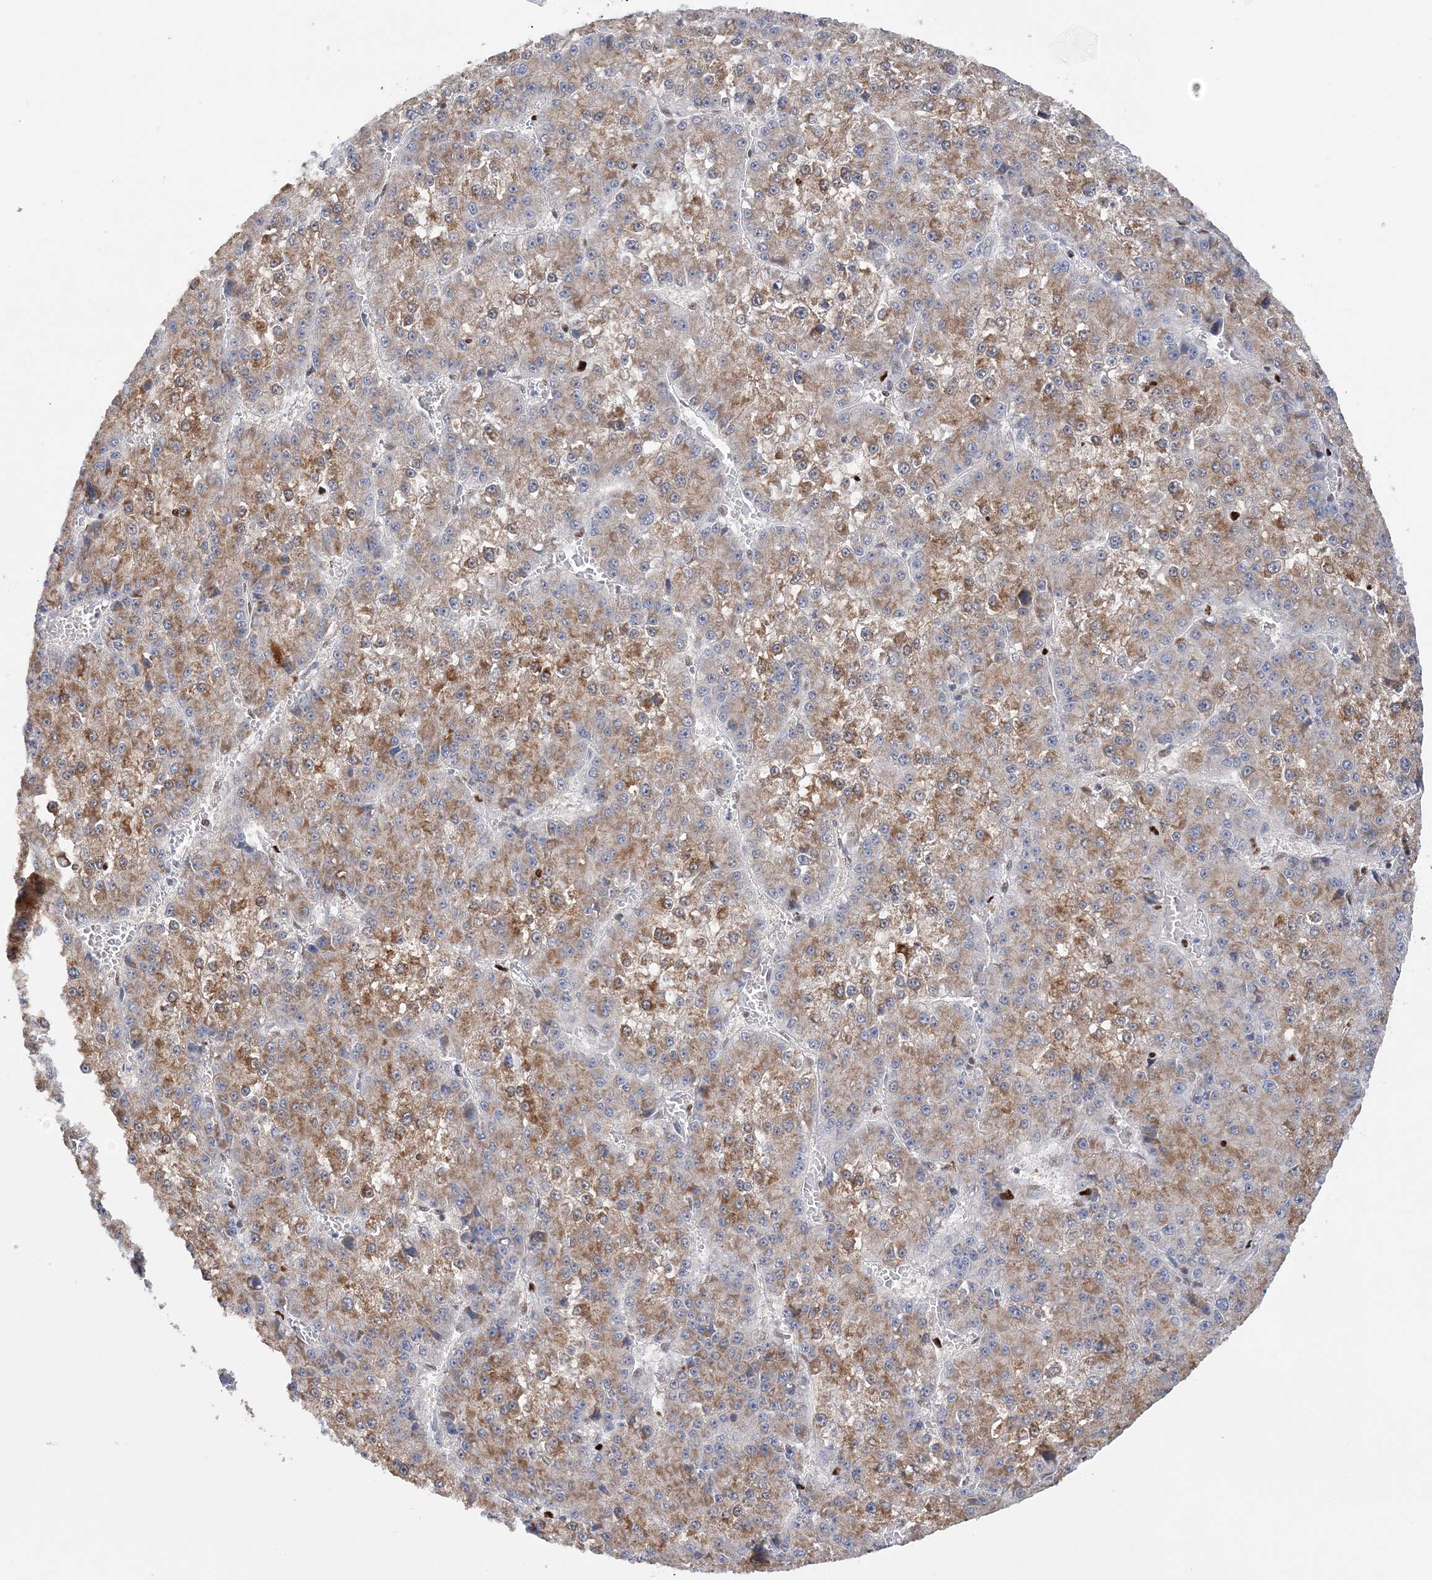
{"staining": {"intensity": "moderate", "quantity": ">75%", "location": "cytoplasmic/membranous"}, "tissue": "liver cancer", "cell_type": "Tumor cells", "image_type": "cancer", "snomed": [{"axis": "morphology", "description": "Carcinoma, Hepatocellular, NOS"}, {"axis": "topography", "description": "Liver"}], "caption": "About >75% of tumor cells in human liver cancer (hepatocellular carcinoma) exhibit moderate cytoplasmic/membranous protein expression as visualized by brown immunohistochemical staining.", "gene": "NIT2", "patient": {"sex": "female", "age": 73}}